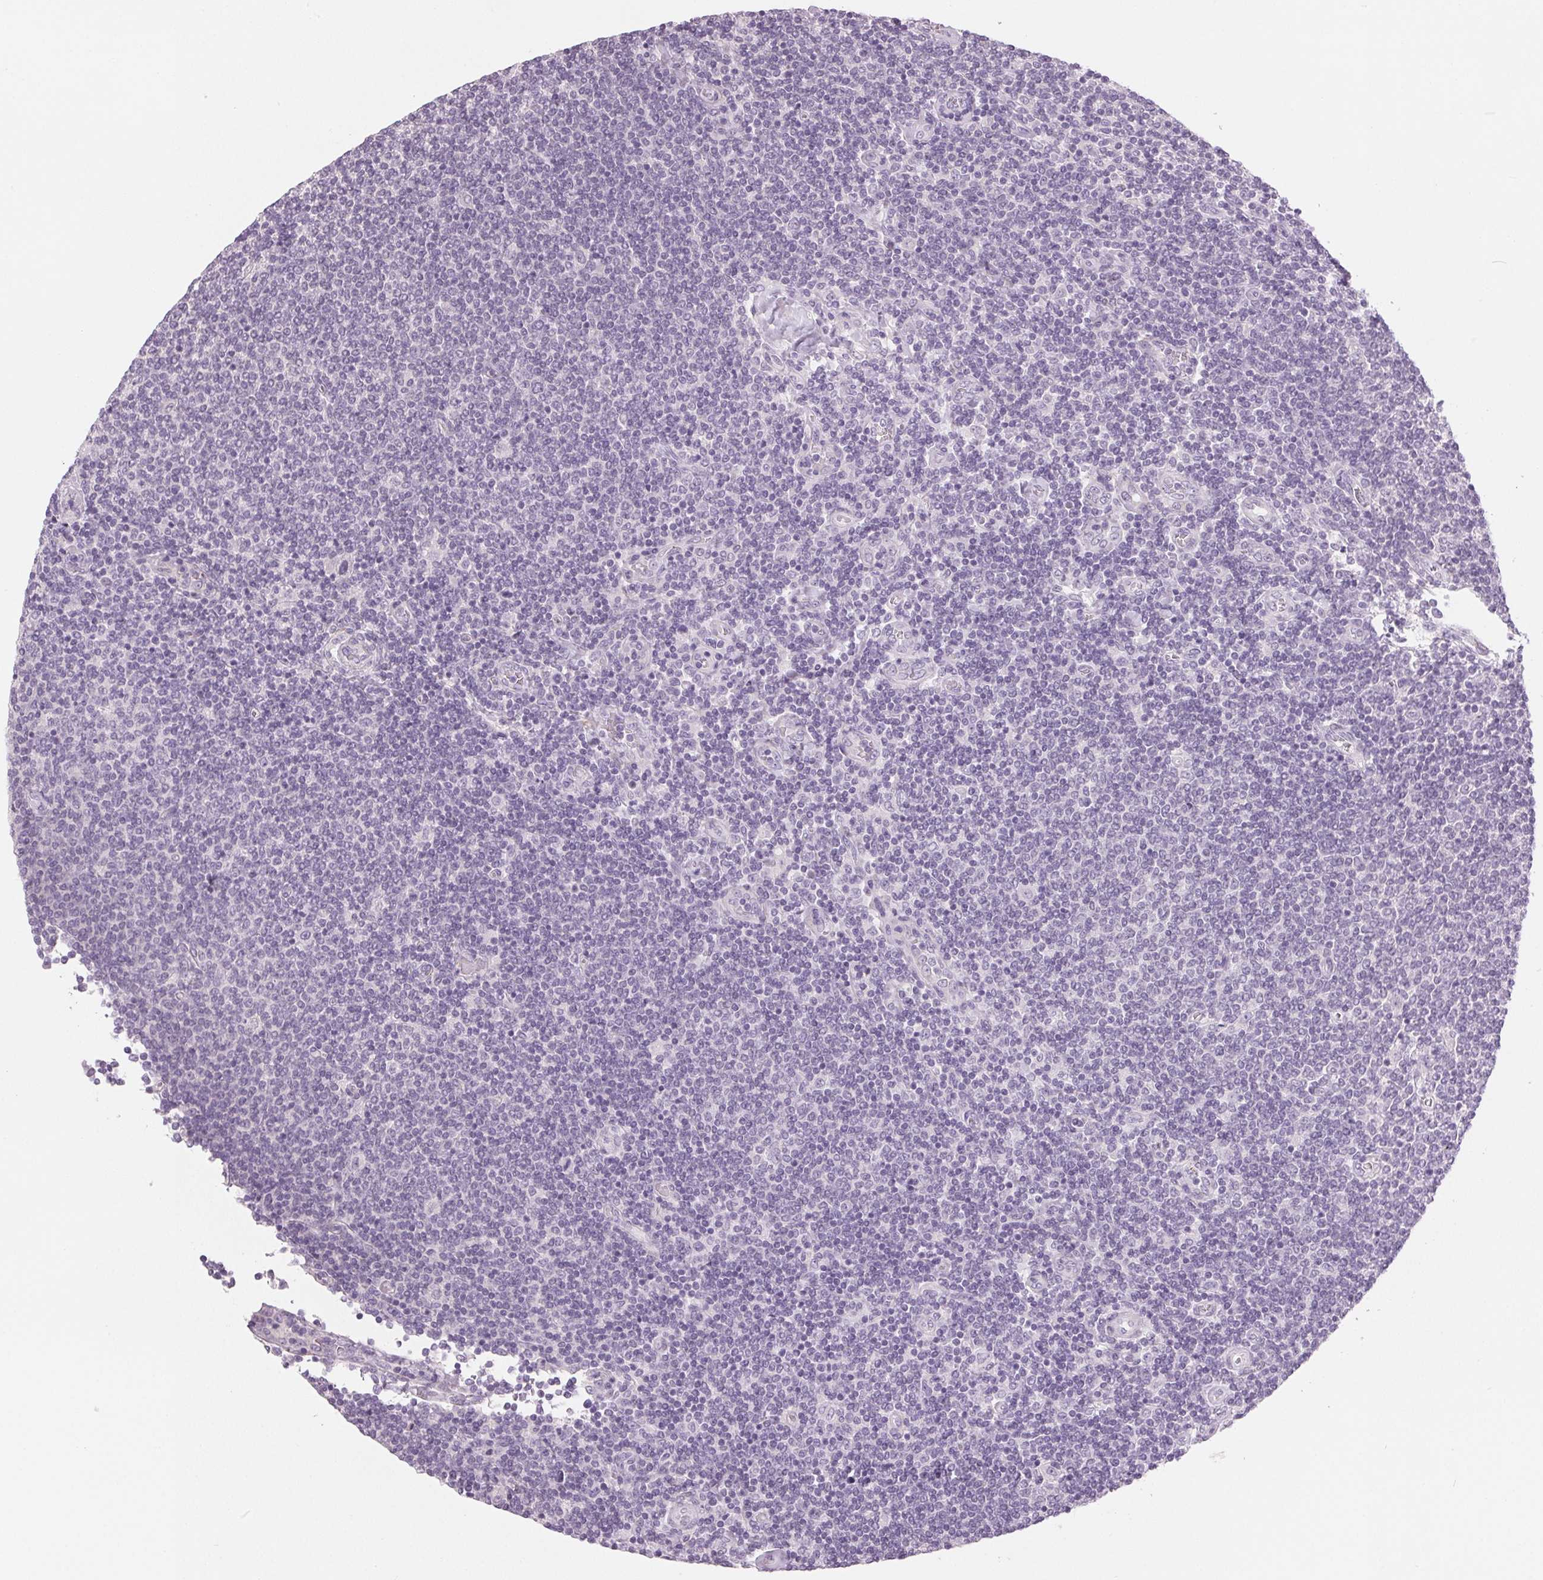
{"staining": {"intensity": "negative", "quantity": "none", "location": "none"}, "tissue": "lymphoma", "cell_type": "Tumor cells", "image_type": "cancer", "snomed": [{"axis": "morphology", "description": "Malignant lymphoma, non-Hodgkin's type, Low grade"}, {"axis": "topography", "description": "Lymph node"}], "caption": "This micrograph is of lymphoma stained with immunohistochemistry to label a protein in brown with the nuclei are counter-stained blue. There is no staining in tumor cells.", "gene": "DNAJC6", "patient": {"sex": "male", "age": 52}}